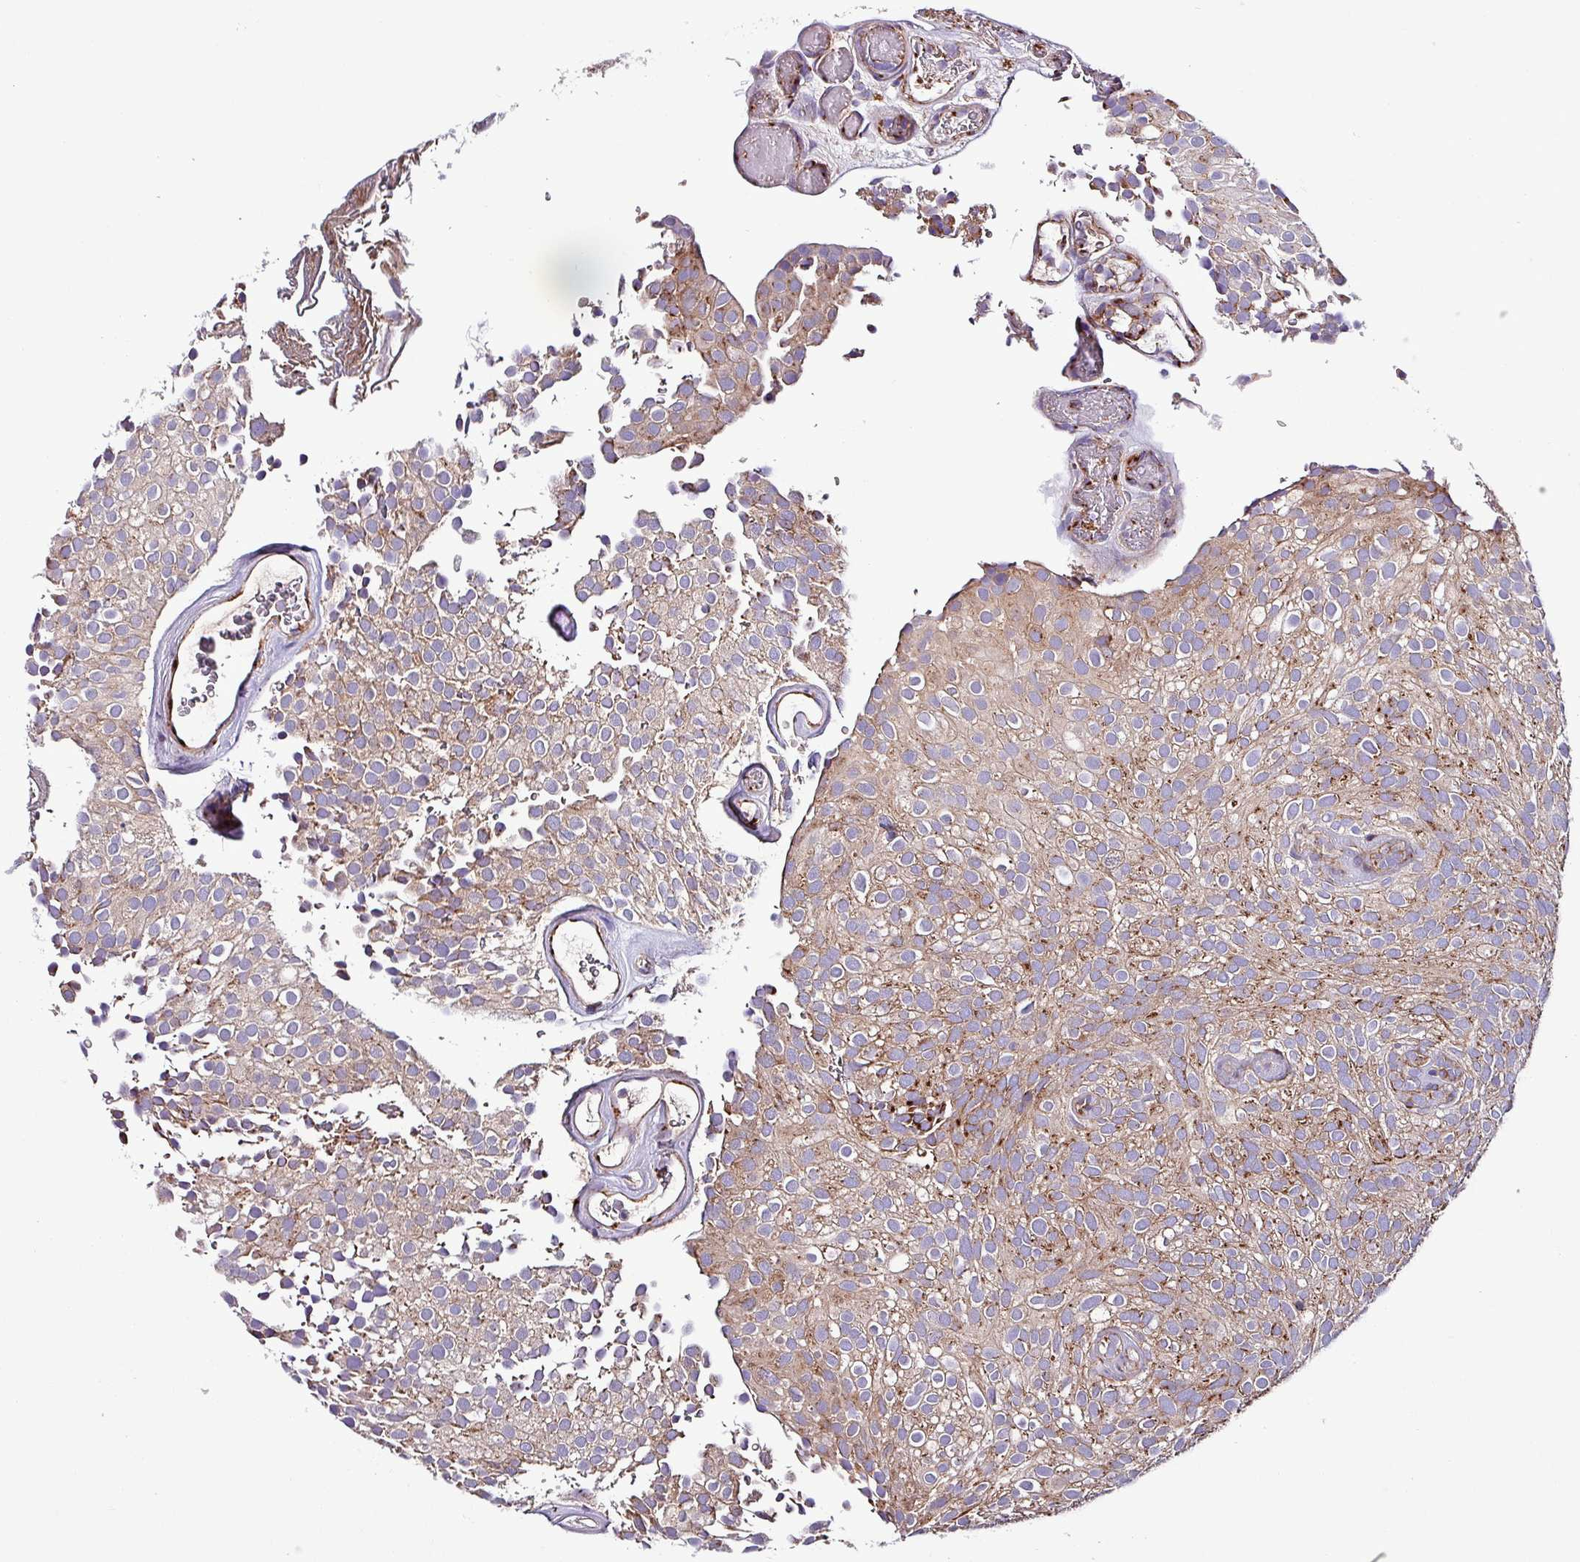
{"staining": {"intensity": "moderate", "quantity": ">75%", "location": "cytoplasmic/membranous"}, "tissue": "urothelial cancer", "cell_type": "Tumor cells", "image_type": "cancer", "snomed": [{"axis": "morphology", "description": "Urothelial carcinoma, Low grade"}, {"axis": "topography", "description": "Urinary bladder"}], "caption": "Human low-grade urothelial carcinoma stained with a brown dye displays moderate cytoplasmic/membranous positive staining in approximately >75% of tumor cells.", "gene": "VAMP4", "patient": {"sex": "male", "age": 78}}